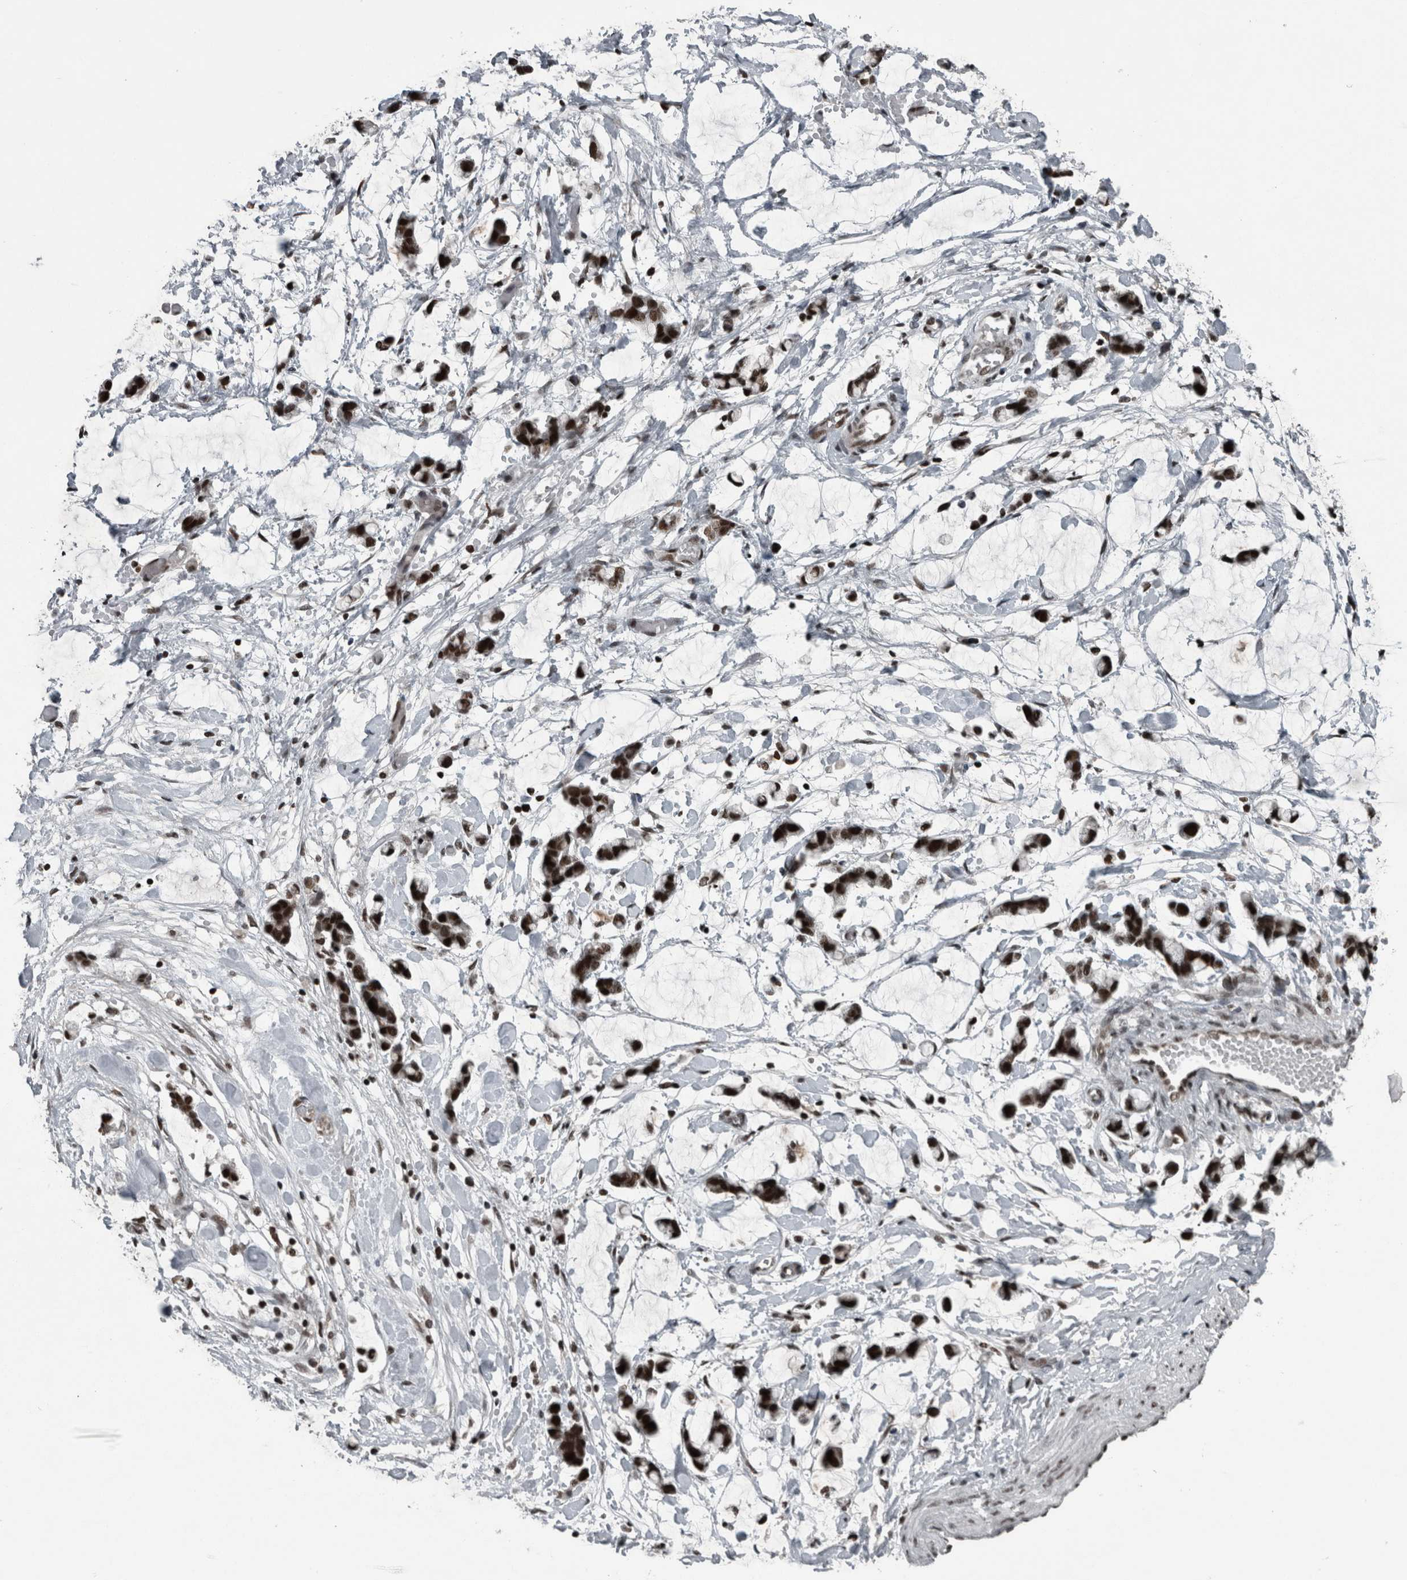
{"staining": {"intensity": "moderate", "quantity": ">75%", "location": "nuclear"}, "tissue": "adipose tissue", "cell_type": "Adipocytes", "image_type": "normal", "snomed": [{"axis": "morphology", "description": "Normal tissue, NOS"}, {"axis": "morphology", "description": "Adenocarcinoma, NOS"}, {"axis": "topography", "description": "Colon"}, {"axis": "topography", "description": "Peripheral nerve tissue"}], "caption": "A micrograph showing moderate nuclear expression in about >75% of adipocytes in benign adipose tissue, as visualized by brown immunohistochemical staining.", "gene": "UNC50", "patient": {"sex": "male", "age": 14}}